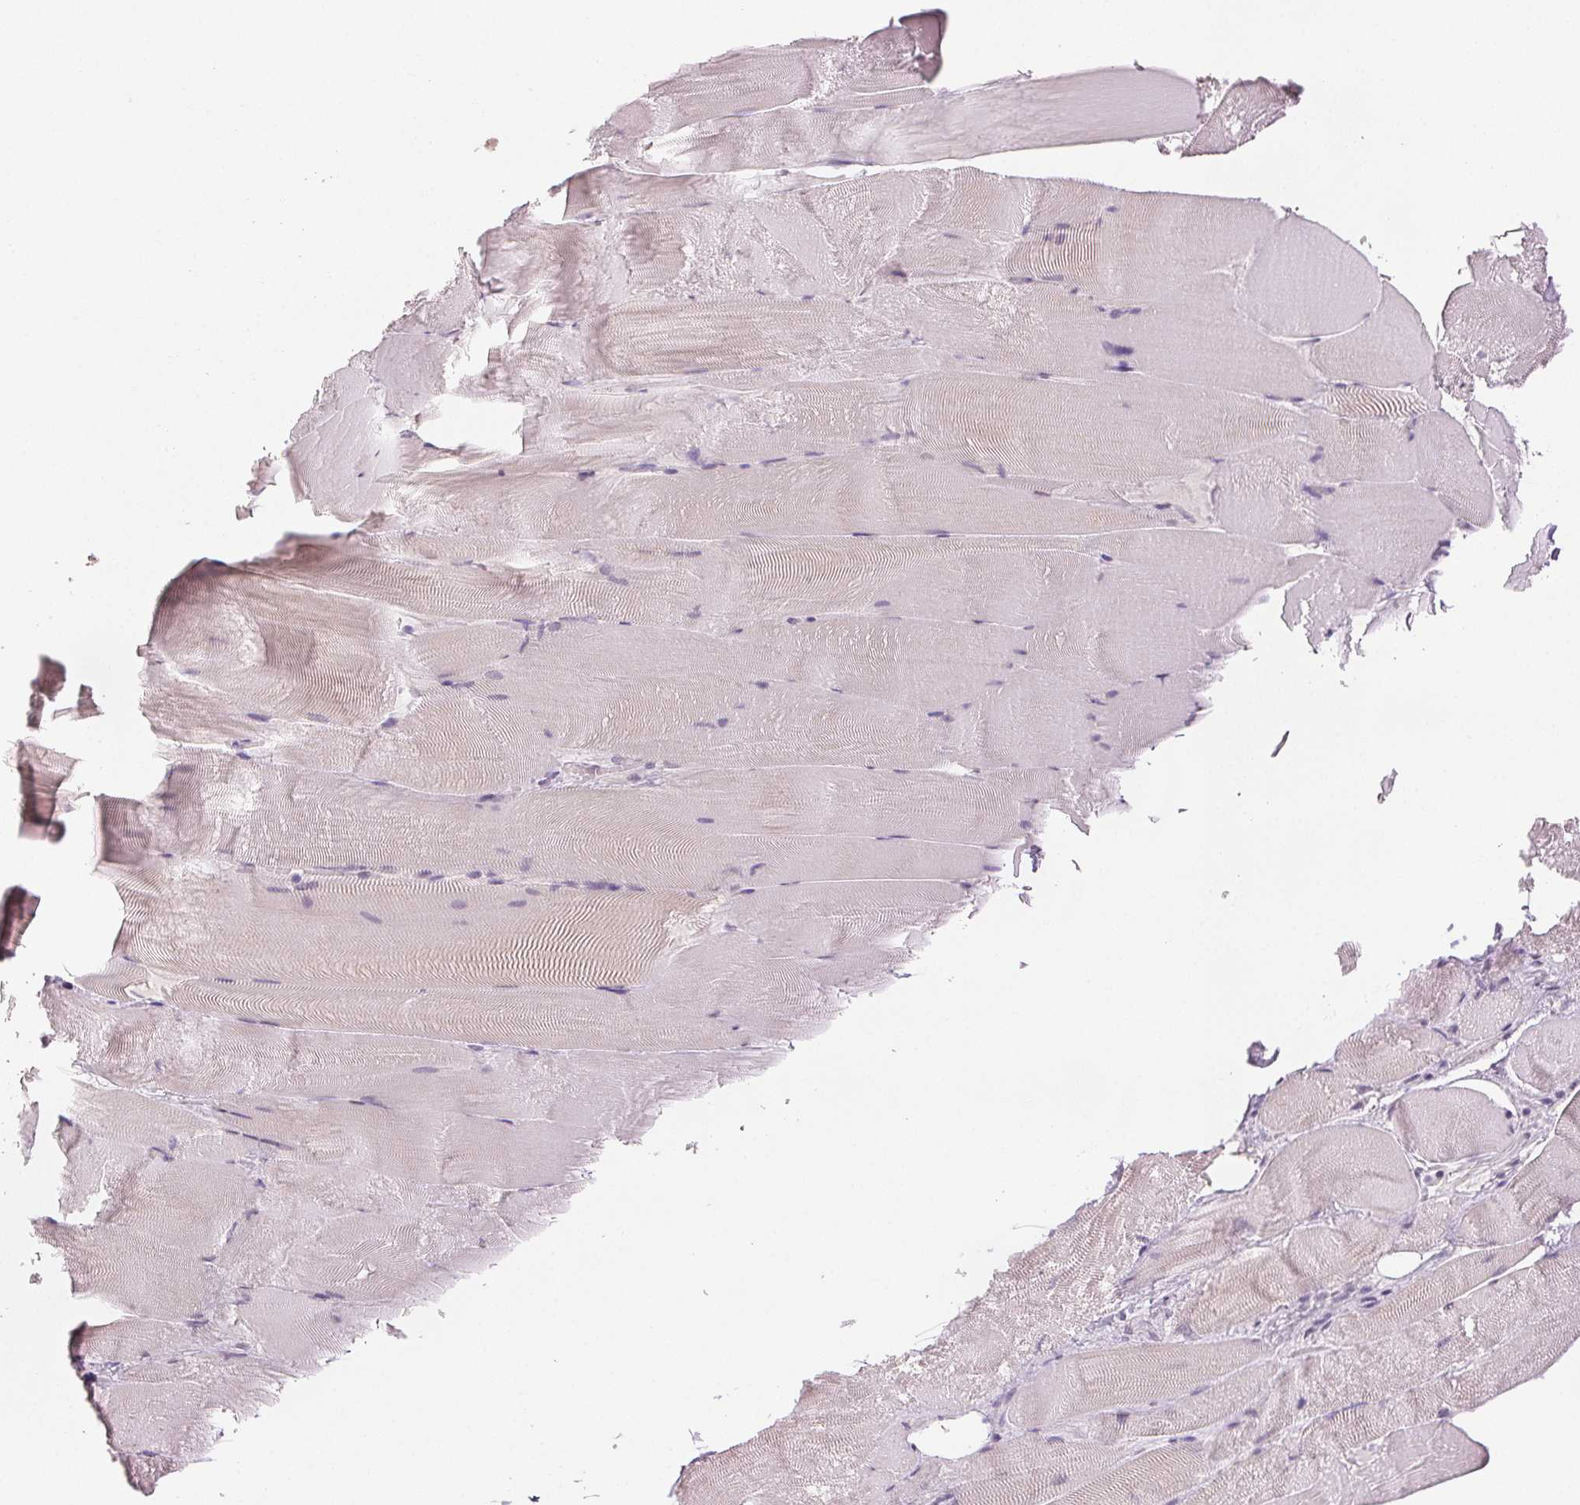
{"staining": {"intensity": "negative", "quantity": "none", "location": "none"}, "tissue": "skeletal muscle", "cell_type": "Myocytes", "image_type": "normal", "snomed": [{"axis": "morphology", "description": "Normal tissue, NOS"}, {"axis": "topography", "description": "Skeletal muscle"}], "caption": "DAB (3,3'-diaminobenzidine) immunohistochemical staining of benign human skeletal muscle shows no significant positivity in myocytes.", "gene": "SCGN", "patient": {"sex": "female", "age": 64}}